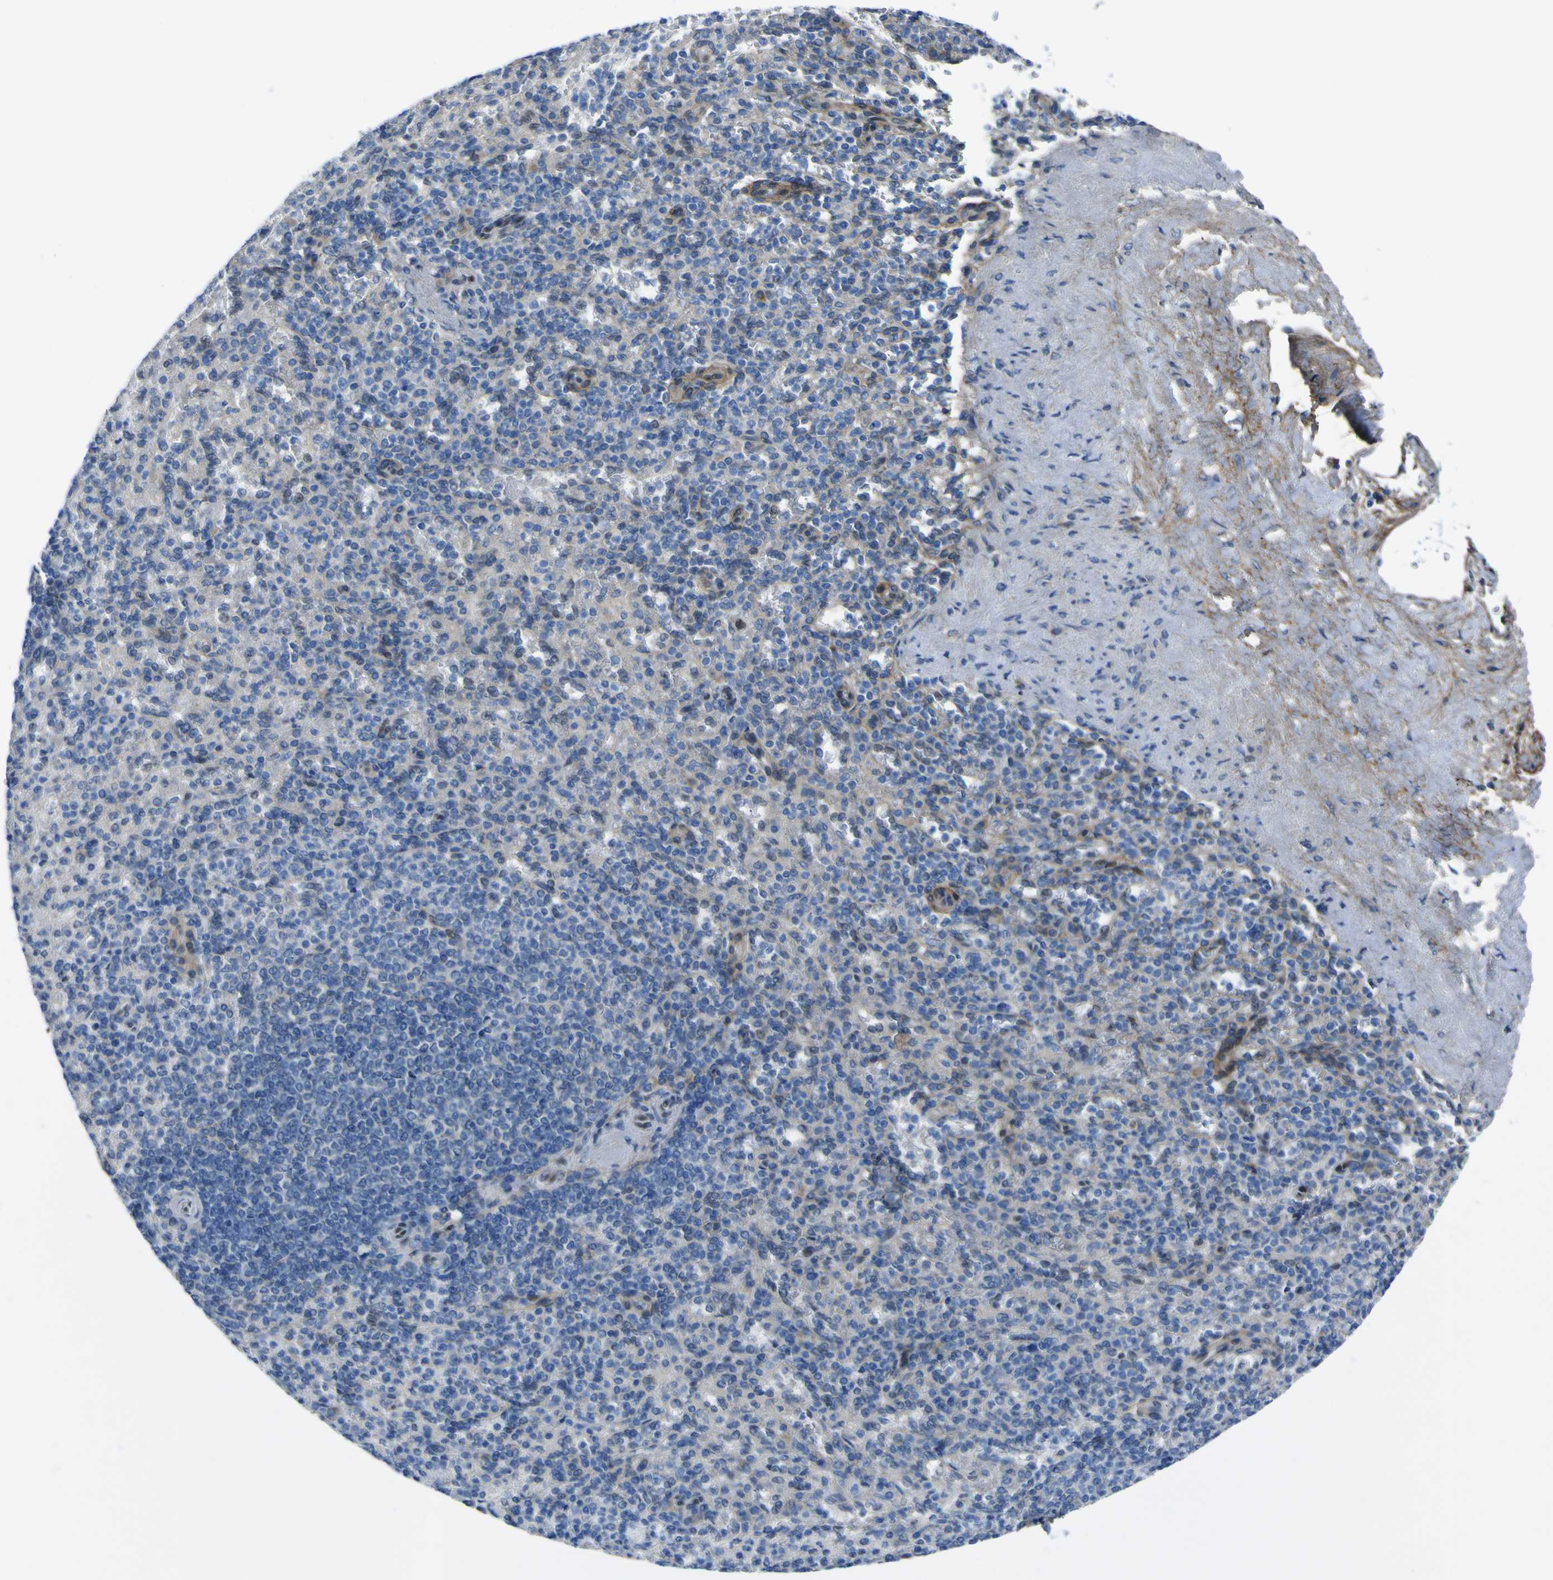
{"staining": {"intensity": "negative", "quantity": "none", "location": "none"}, "tissue": "spleen", "cell_type": "Cells in red pulp", "image_type": "normal", "snomed": [{"axis": "morphology", "description": "Normal tissue, NOS"}, {"axis": "topography", "description": "Spleen"}], "caption": "Cells in red pulp show no significant protein staining in benign spleen. Brightfield microscopy of immunohistochemistry (IHC) stained with DAB (brown) and hematoxylin (blue), captured at high magnification.", "gene": "LRRN1", "patient": {"sex": "female", "age": 74}}